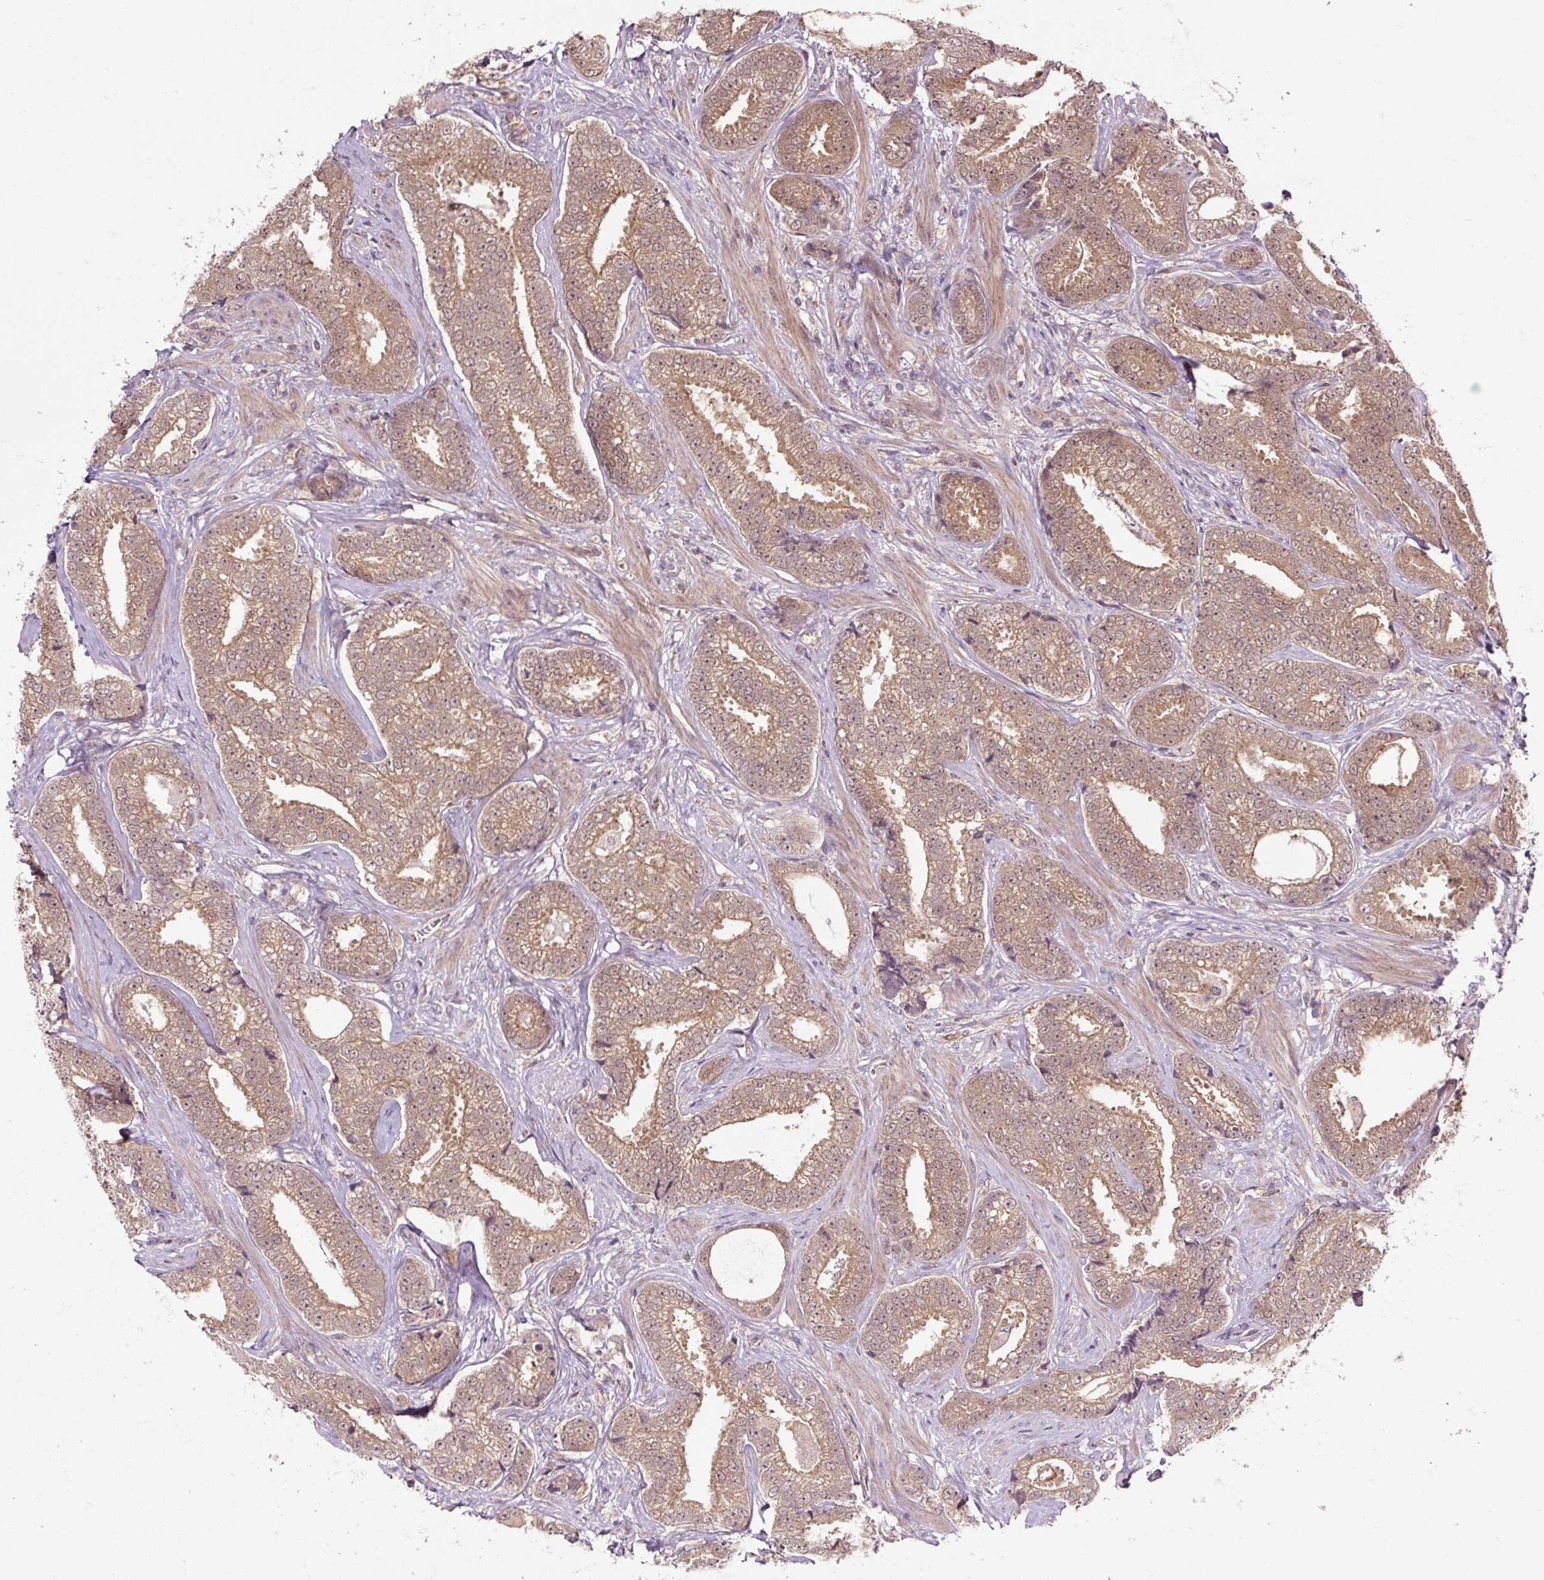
{"staining": {"intensity": "moderate", "quantity": ">75%", "location": "cytoplasmic/membranous"}, "tissue": "prostate cancer", "cell_type": "Tumor cells", "image_type": "cancer", "snomed": [{"axis": "morphology", "description": "Adenocarcinoma, Low grade"}, {"axis": "topography", "description": "Prostate"}], "caption": "Approximately >75% of tumor cells in prostate adenocarcinoma (low-grade) demonstrate moderate cytoplasmic/membranous protein expression as visualized by brown immunohistochemical staining.", "gene": "MMS19", "patient": {"sex": "male", "age": 63}}